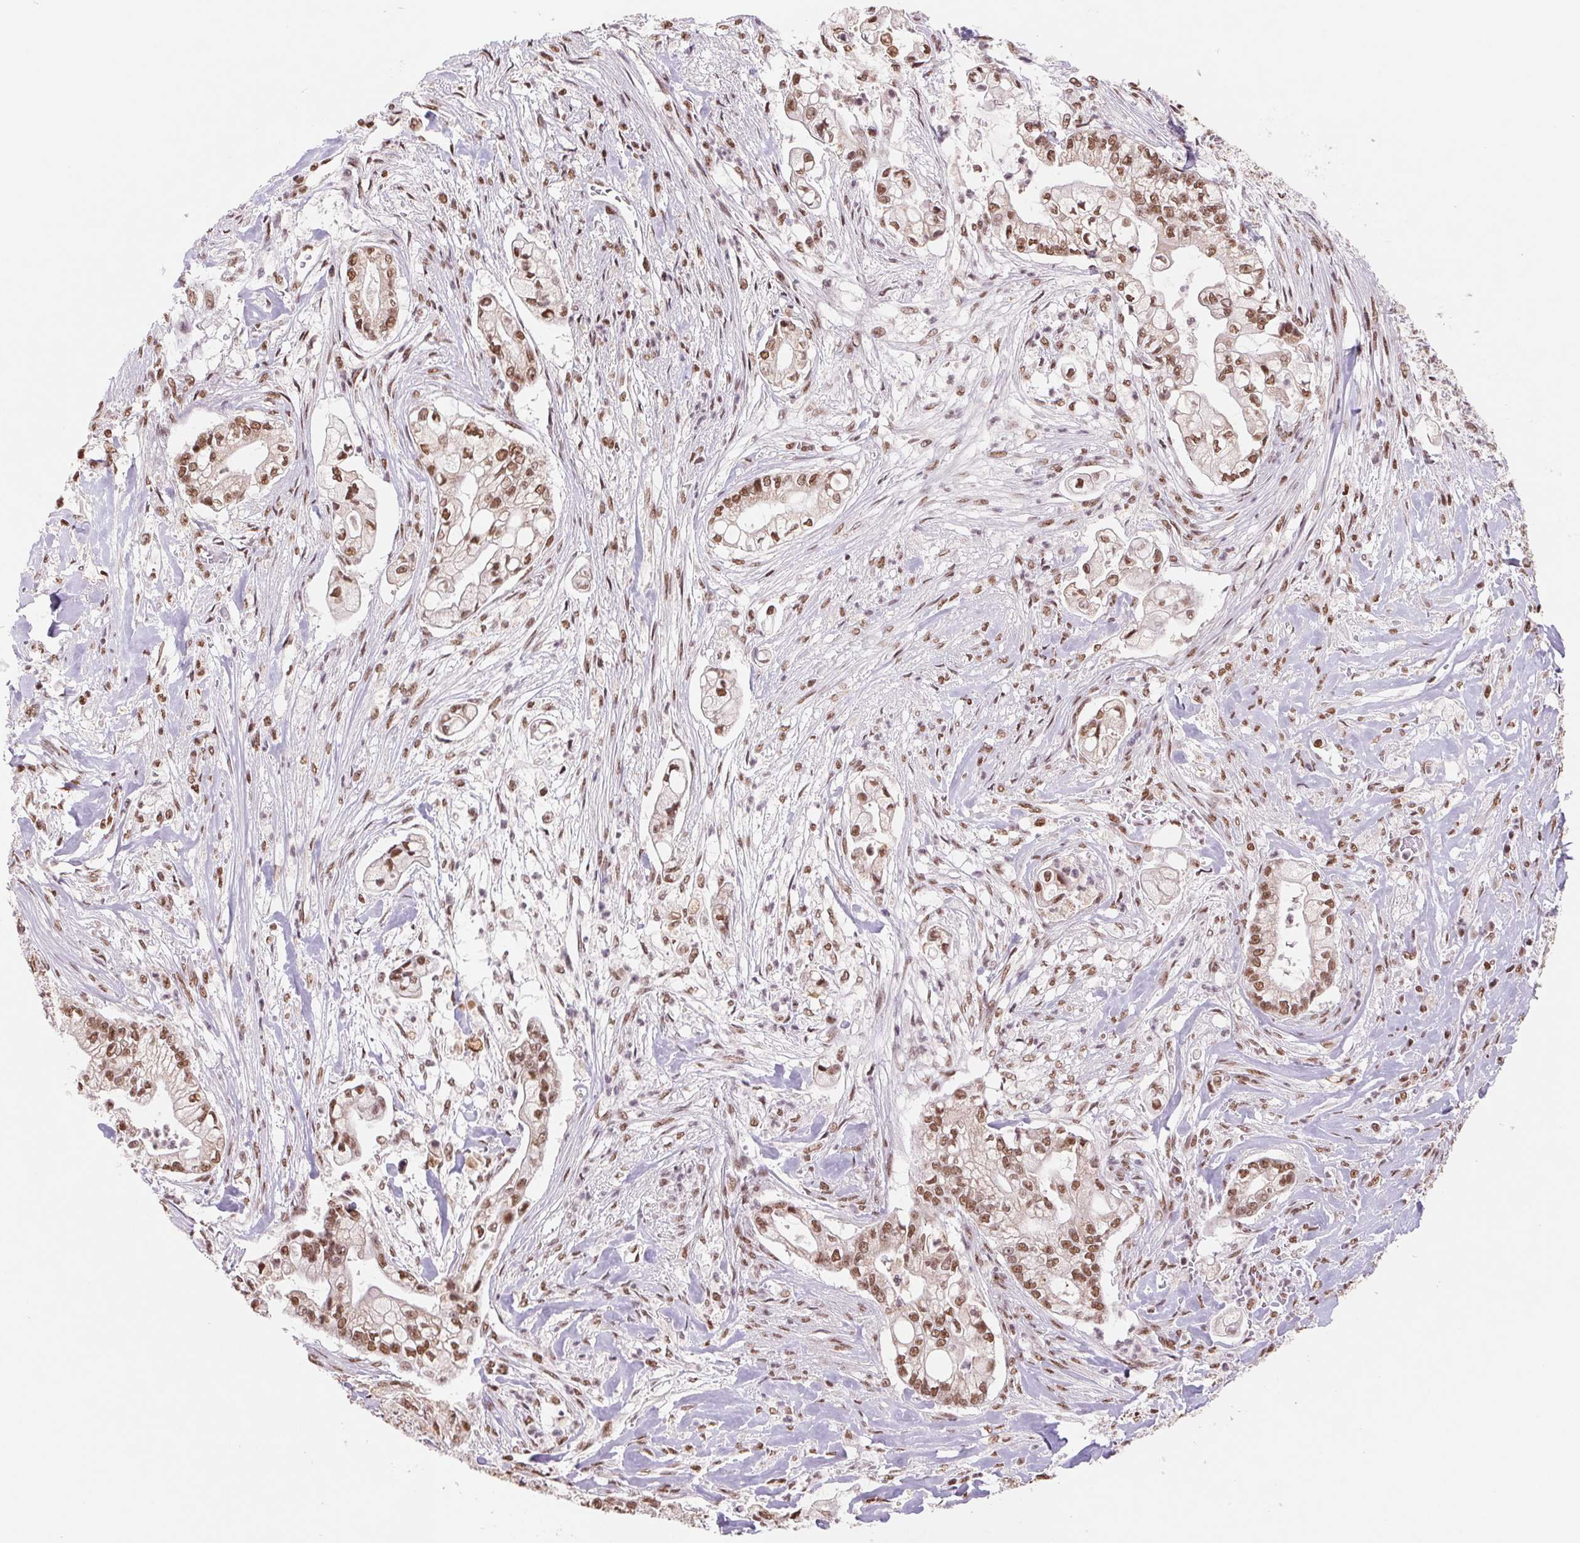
{"staining": {"intensity": "moderate", "quantity": ">75%", "location": "nuclear"}, "tissue": "pancreatic cancer", "cell_type": "Tumor cells", "image_type": "cancer", "snomed": [{"axis": "morphology", "description": "Adenocarcinoma, NOS"}, {"axis": "topography", "description": "Pancreas"}], "caption": "Human pancreatic cancer (adenocarcinoma) stained for a protein (brown) shows moderate nuclear positive staining in about >75% of tumor cells.", "gene": "SNRPG", "patient": {"sex": "female", "age": 69}}